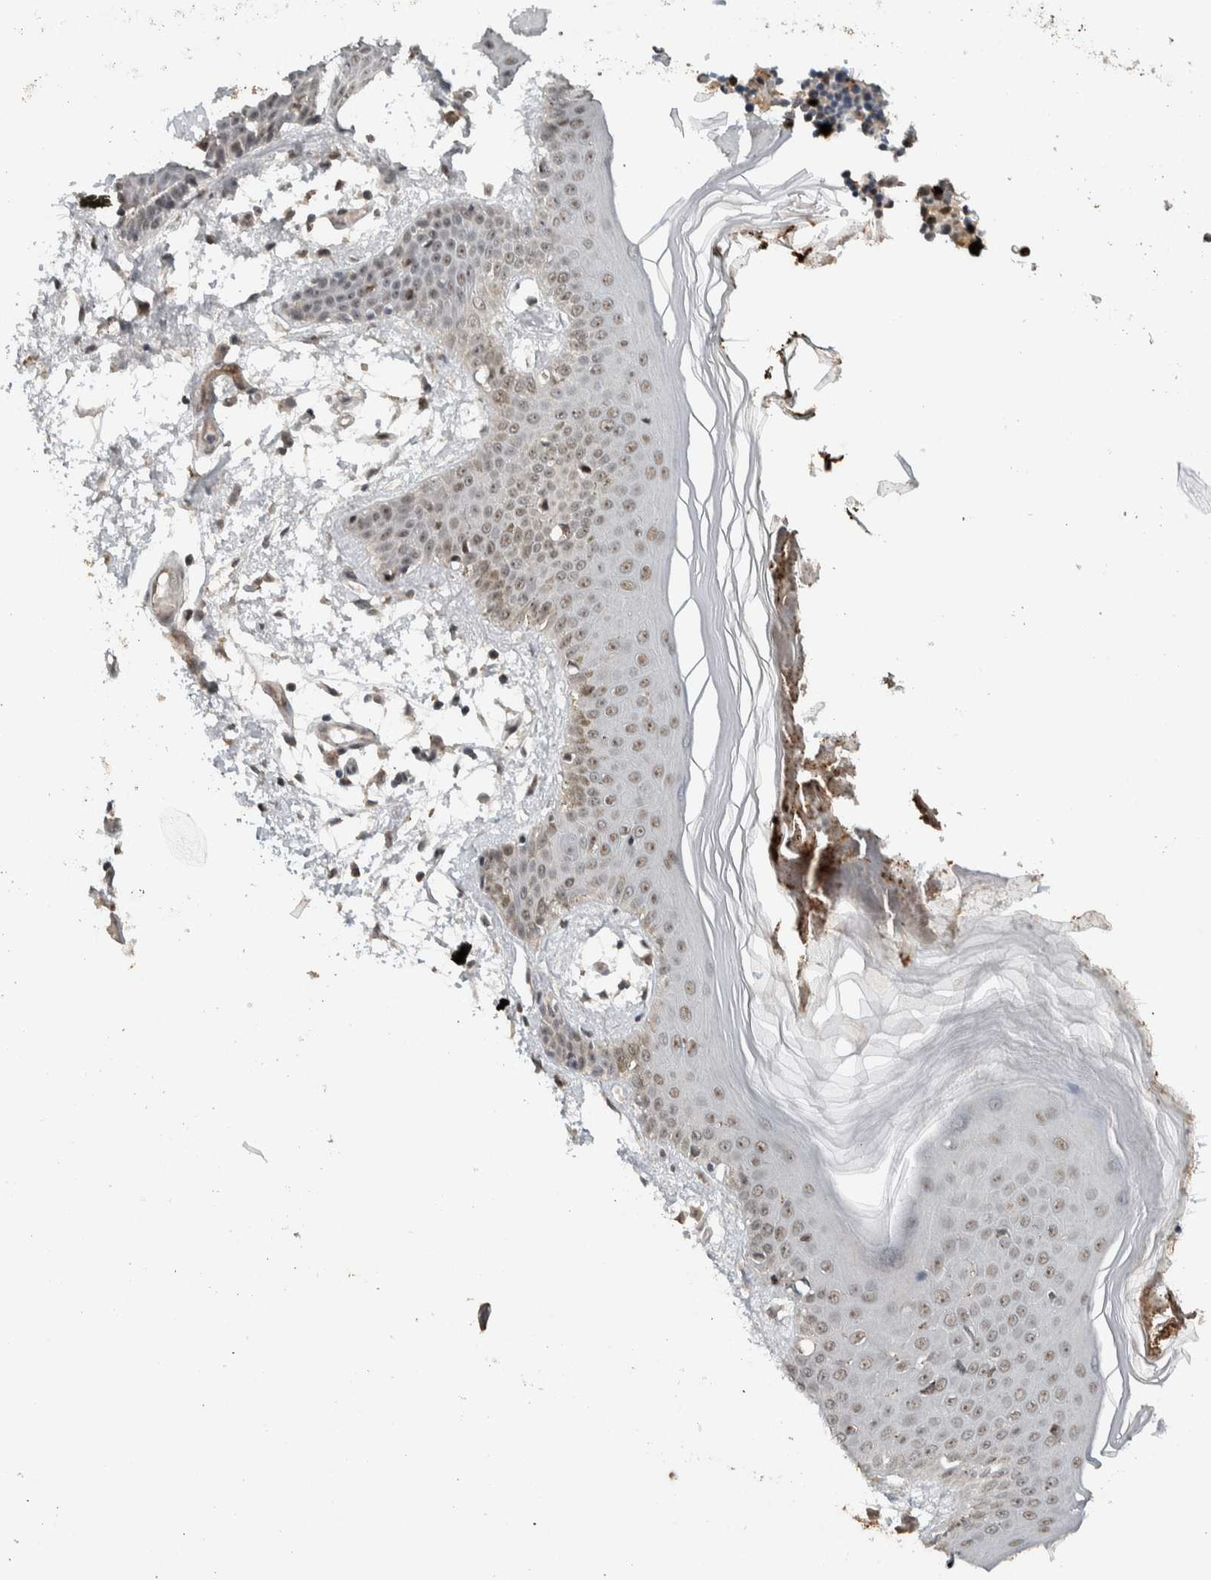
{"staining": {"intensity": "weak", "quantity": ">75%", "location": "nuclear"}, "tissue": "skin", "cell_type": "Fibroblasts", "image_type": "normal", "snomed": [{"axis": "morphology", "description": "Normal tissue, NOS"}, {"axis": "topography", "description": "Skin"}], "caption": "The micrograph shows immunohistochemical staining of normal skin. There is weak nuclear expression is seen in about >75% of fibroblasts.", "gene": "ZFP91", "patient": {"sex": "male", "age": 53}}